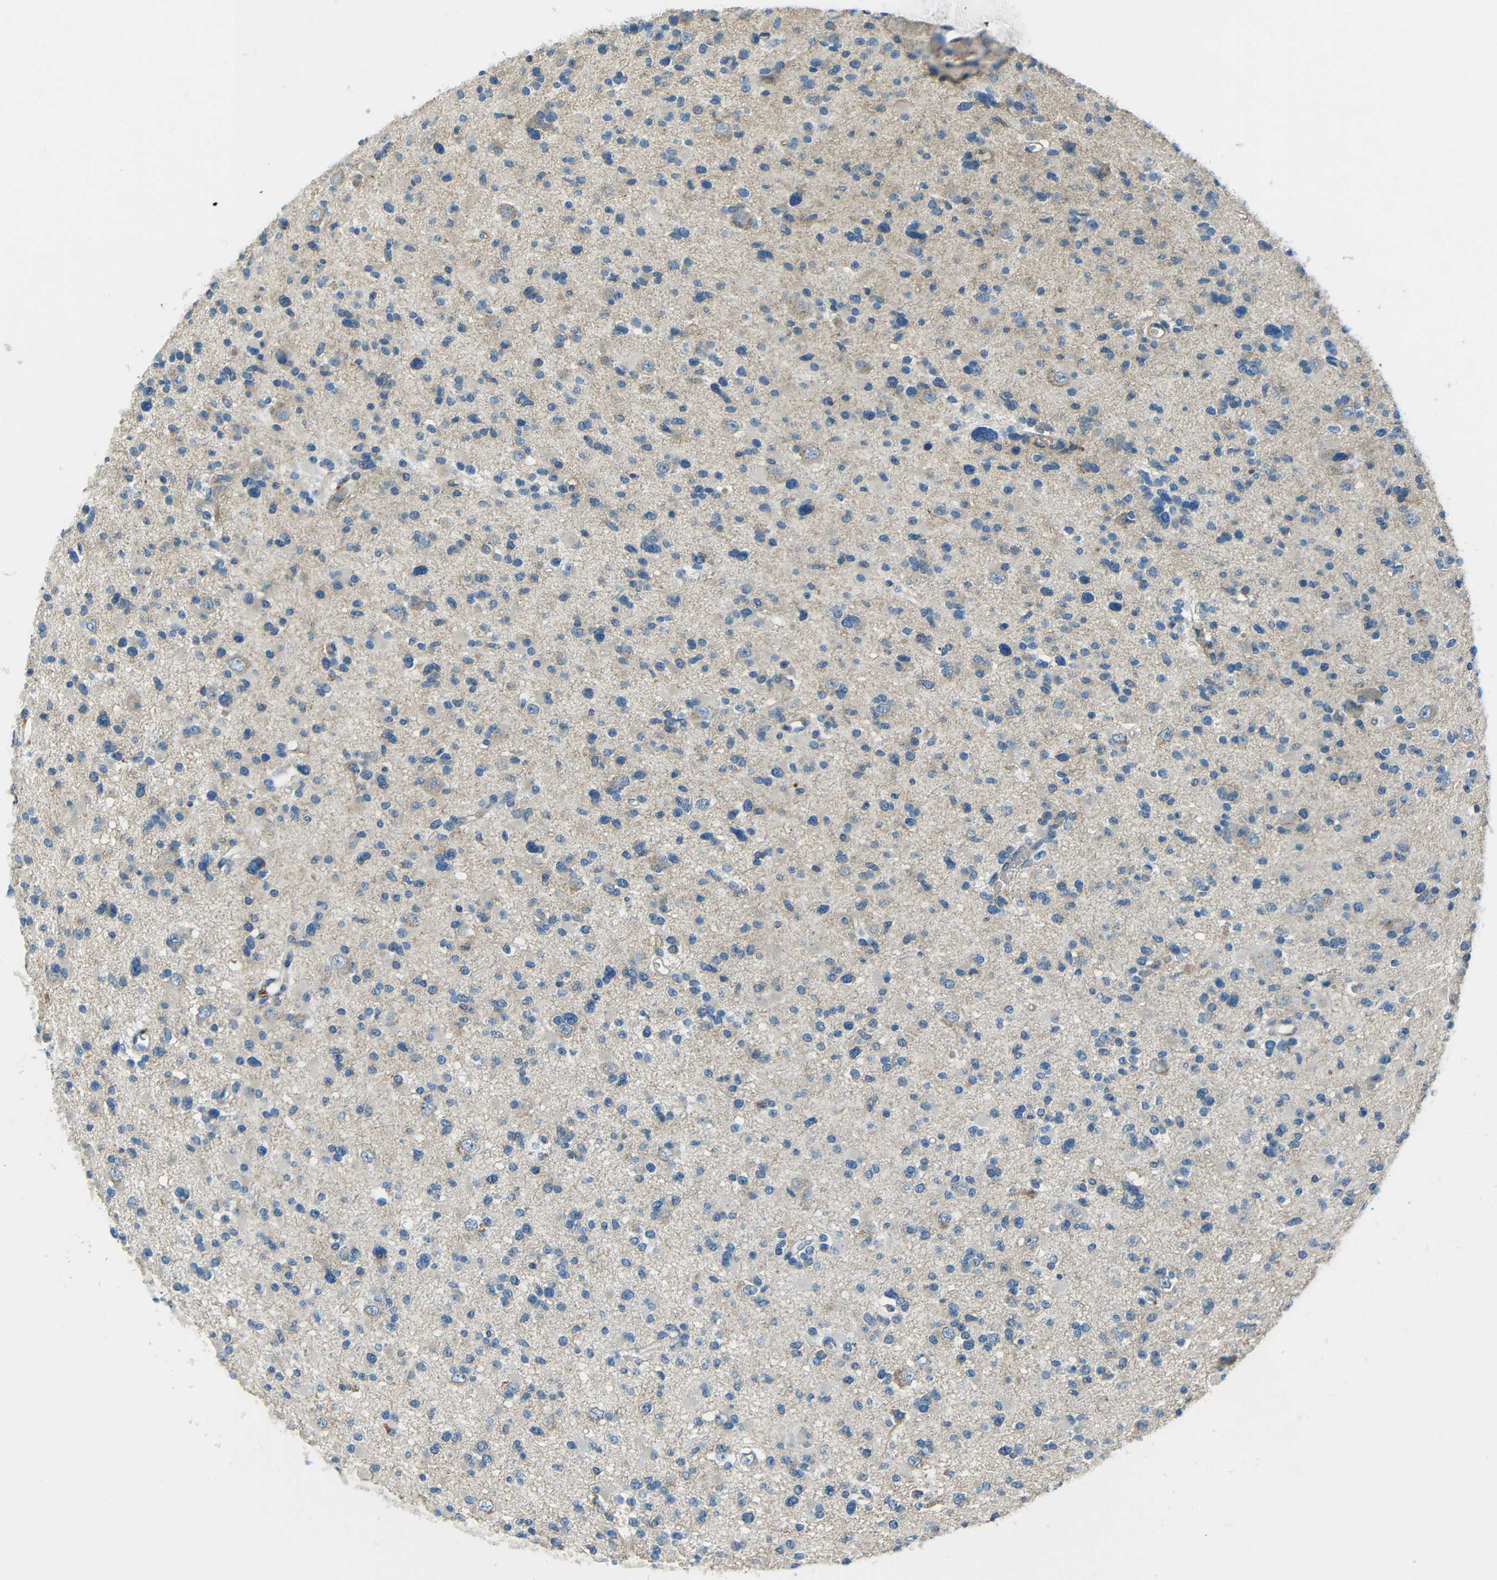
{"staining": {"intensity": "weak", "quantity": "<25%", "location": "cytoplasmic/membranous"}, "tissue": "glioma", "cell_type": "Tumor cells", "image_type": "cancer", "snomed": [{"axis": "morphology", "description": "Glioma, malignant, Low grade"}, {"axis": "topography", "description": "Brain"}], "caption": "Immunohistochemistry (IHC) image of neoplastic tissue: human malignant low-grade glioma stained with DAB (3,3'-diaminobenzidine) exhibits no significant protein staining in tumor cells.", "gene": "CYP26B1", "patient": {"sex": "female", "age": 22}}